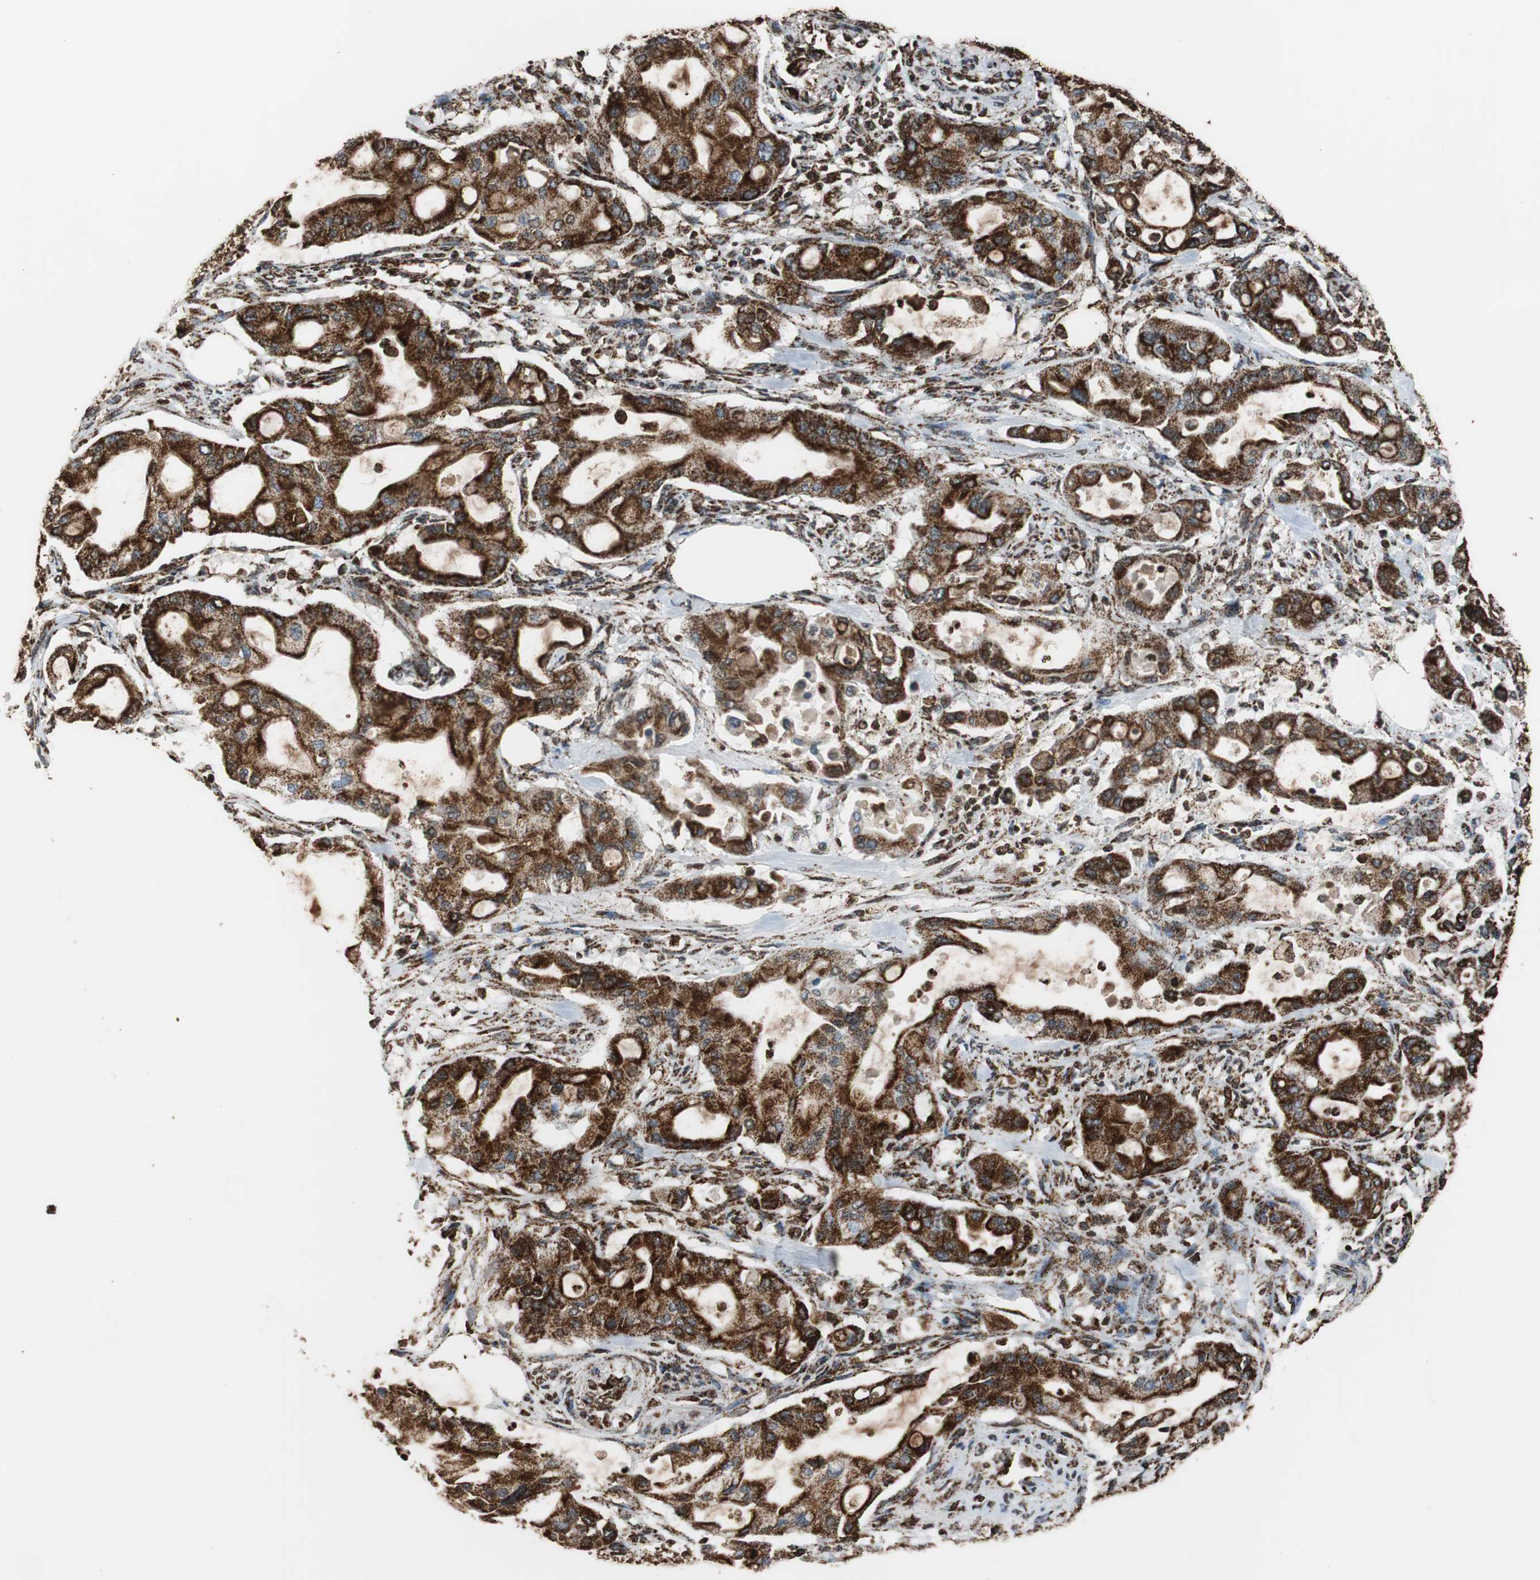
{"staining": {"intensity": "strong", "quantity": ">75%", "location": "cytoplasmic/membranous"}, "tissue": "pancreatic cancer", "cell_type": "Tumor cells", "image_type": "cancer", "snomed": [{"axis": "morphology", "description": "Adenocarcinoma, NOS"}, {"axis": "morphology", "description": "Adenocarcinoma, metastatic, NOS"}, {"axis": "topography", "description": "Lymph node"}, {"axis": "topography", "description": "Pancreas"}, {"axis": "topography", "description": "Duodenum"}], "caption": "A photomicrograph showing strong cytoplasmic/membranous staining in approximately >75% of tumor cells in pancreatic metastatic adenocarcinoma, as visualized by brown immunohistochemical staining.", "gene": "HSPA9", "patient": {"sex": "female", "age": 64}}